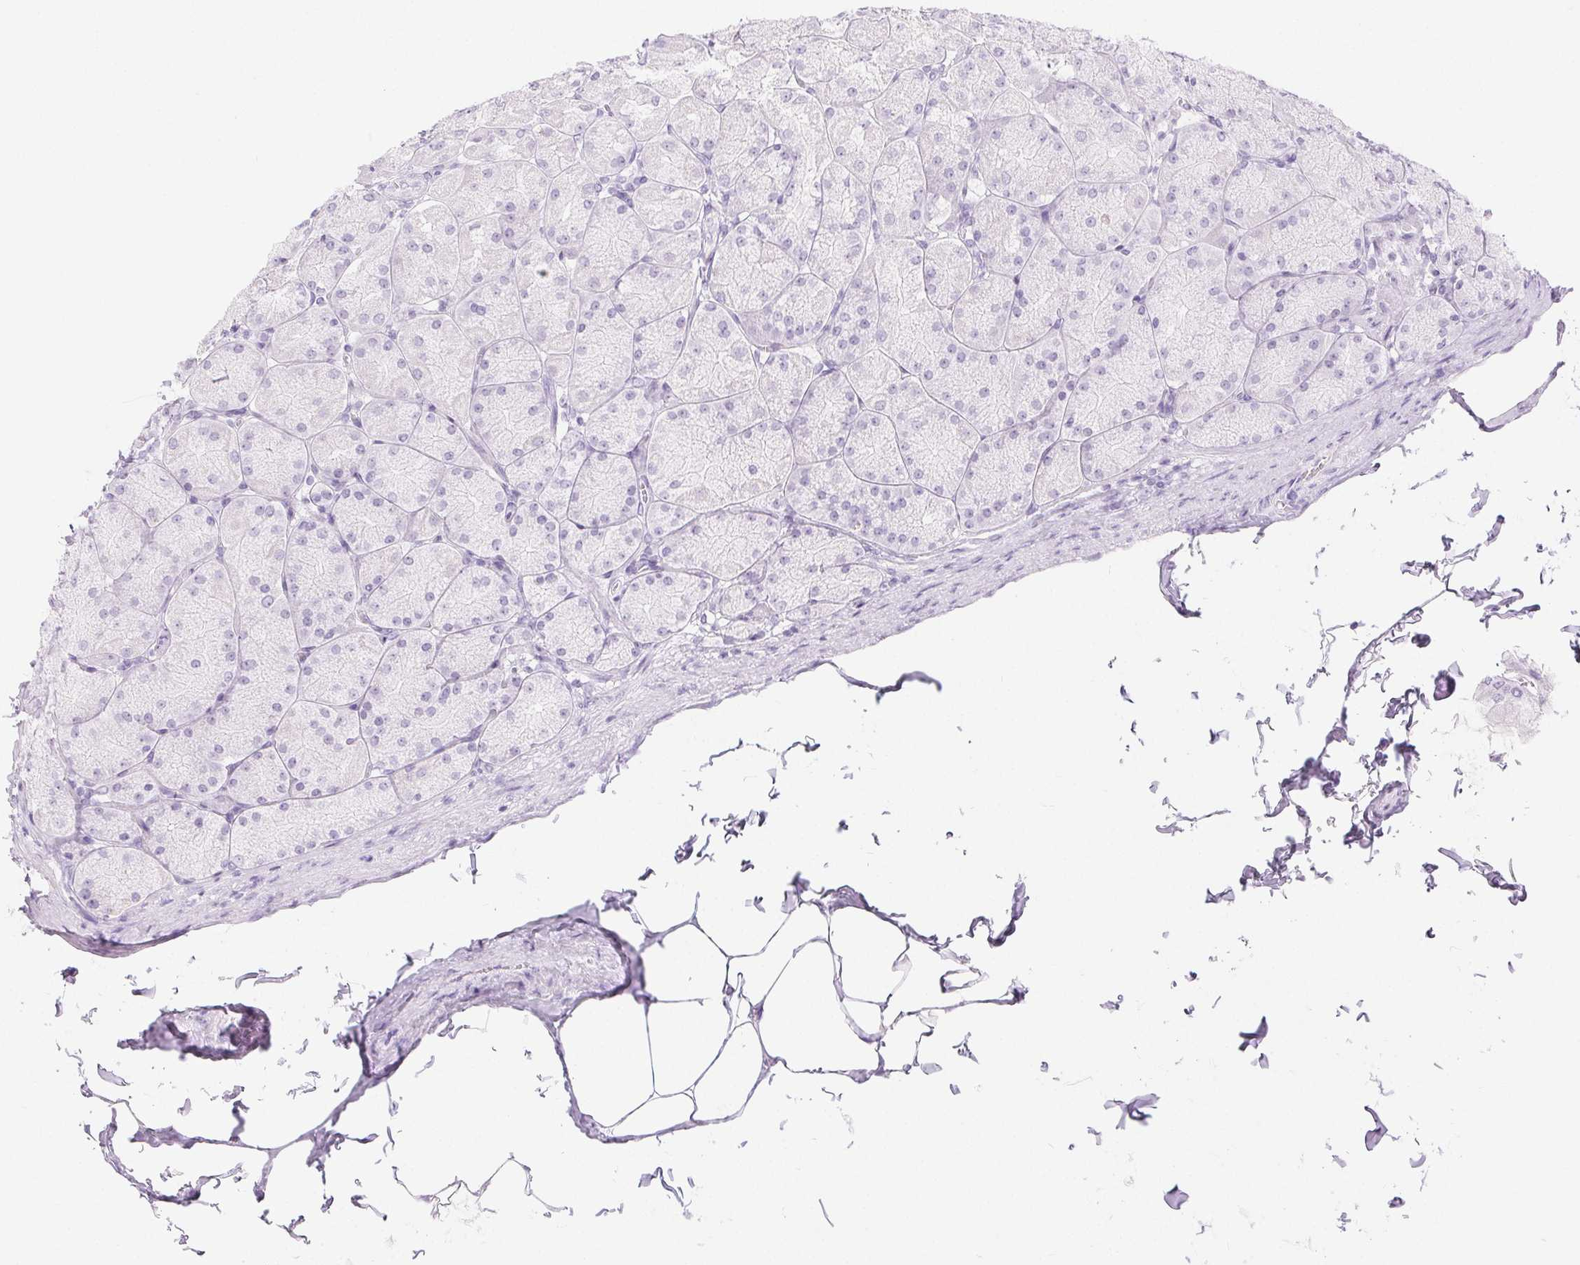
{"staining": {"intensity": "negative", "quantity": "none", "location": "none"}, "tissue": "stomach", "cell_type": "Glandular cells", "image_type": "normal", "snomed": [{"axis": "morphology", "description": "Normal tissue, NOS"}, {"axis": "topography", "description": "Stomach, upper"}], "caption": "This histopathology image is of normal stomach stained with immunohistochemistry (IHC) to label a protein in brown with the nuclei are counter-stained blue. There is no expression in glandular cells.", "gene": "SPRR3", "patient": {"sex": "female", "age": 56}}